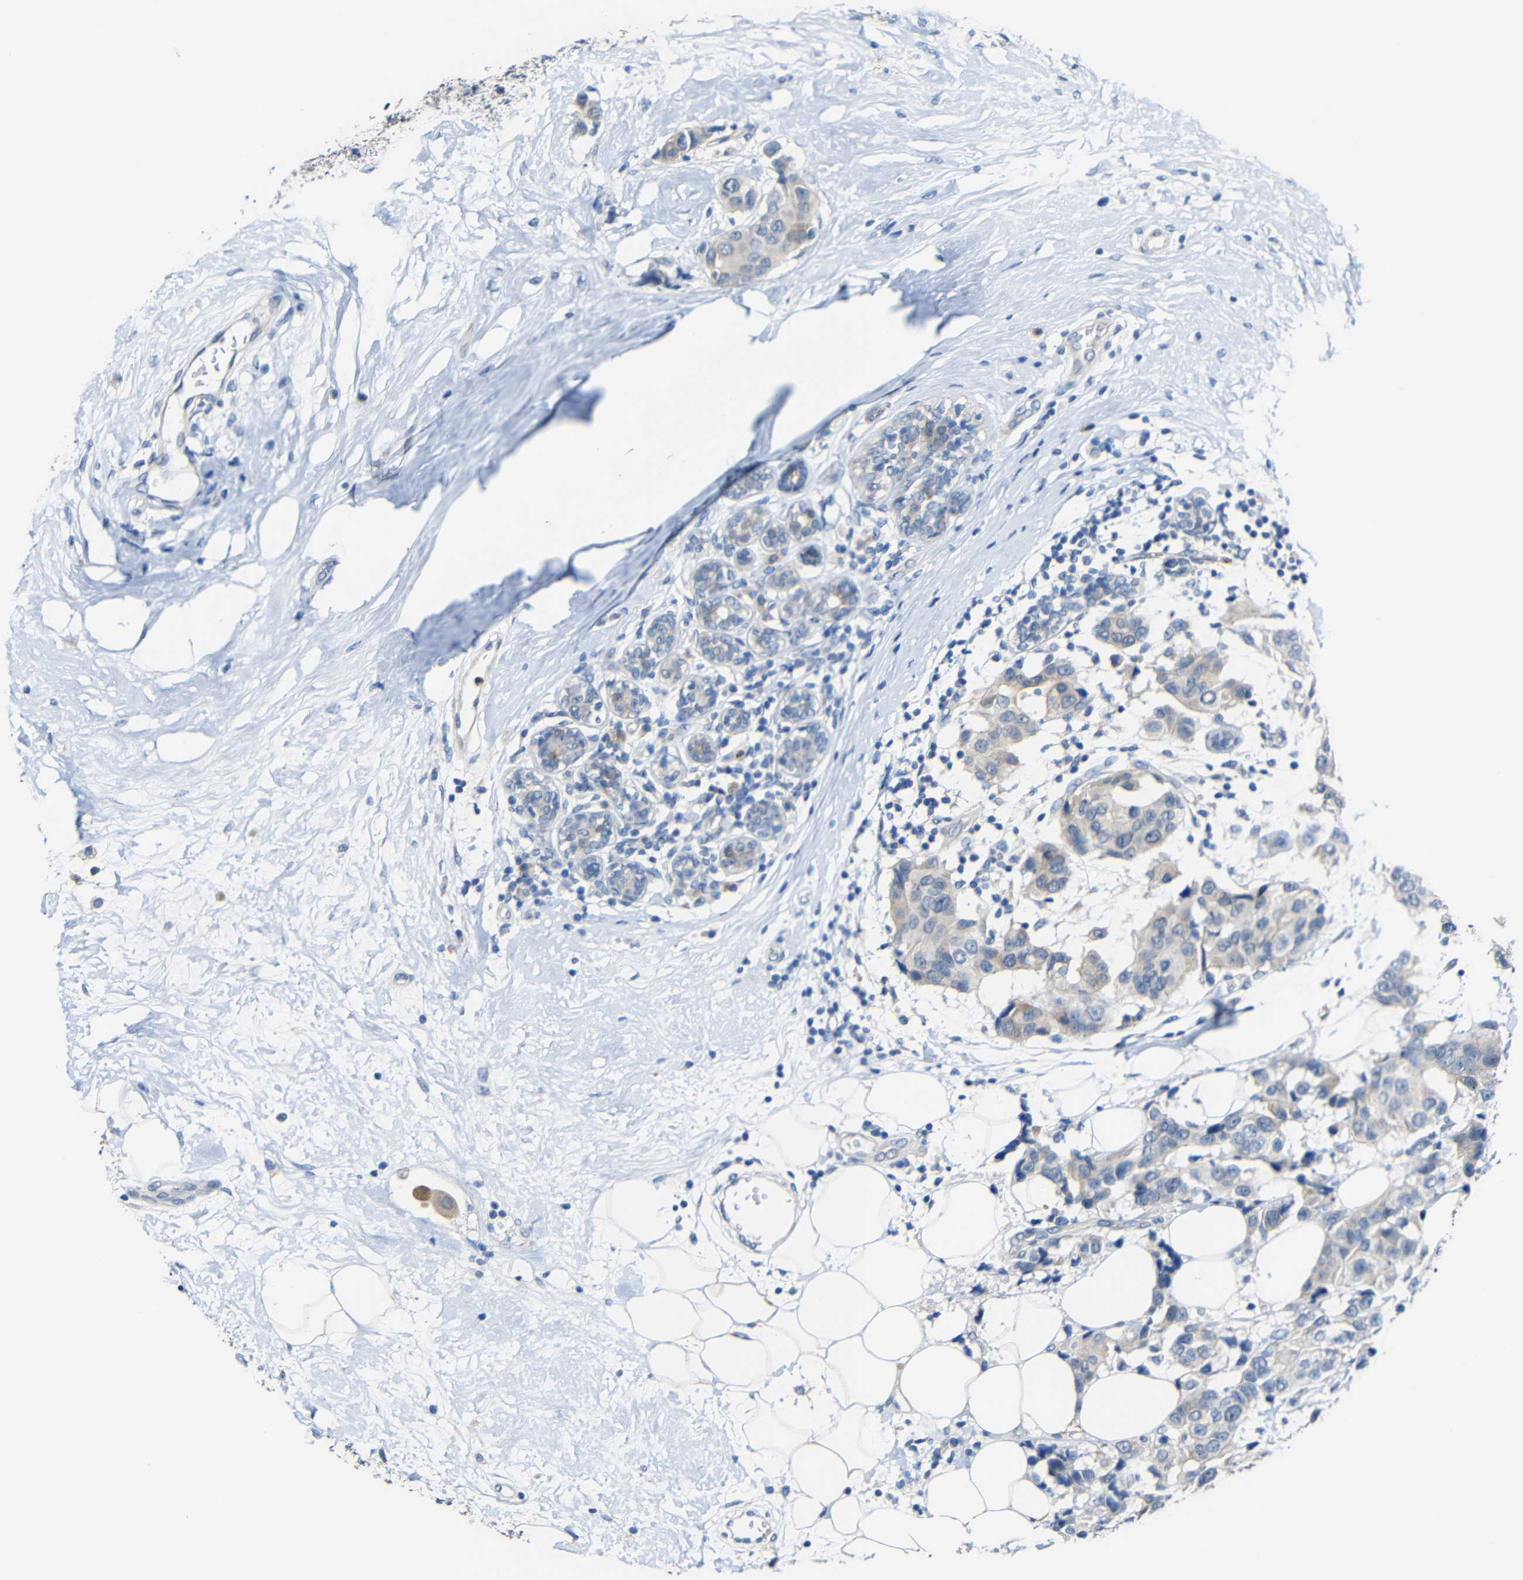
{"staining": {"intensity": "weak", "quantity": "<25%", "location": "cytoplasmic/membranous"}, "tissue": "breast cancer", "cell_type": "Tumor cells", "image_type": "cancer", "snomed": [{"axis": "morphology", "description": "Normal tissue, NOS"}, {"axis": "morphology", "description": "Duct carcinoma"}, {"axis": "topography", "description": "Breast"}], "caption": "This is a histopathology image of immunohistochemistry (IHC) staining of infiltrating ductal carcinoma (breast), which shows no expression in tumor cells.", "gene": "STBD1", "patient": {"sex": "female", "age": 39}}